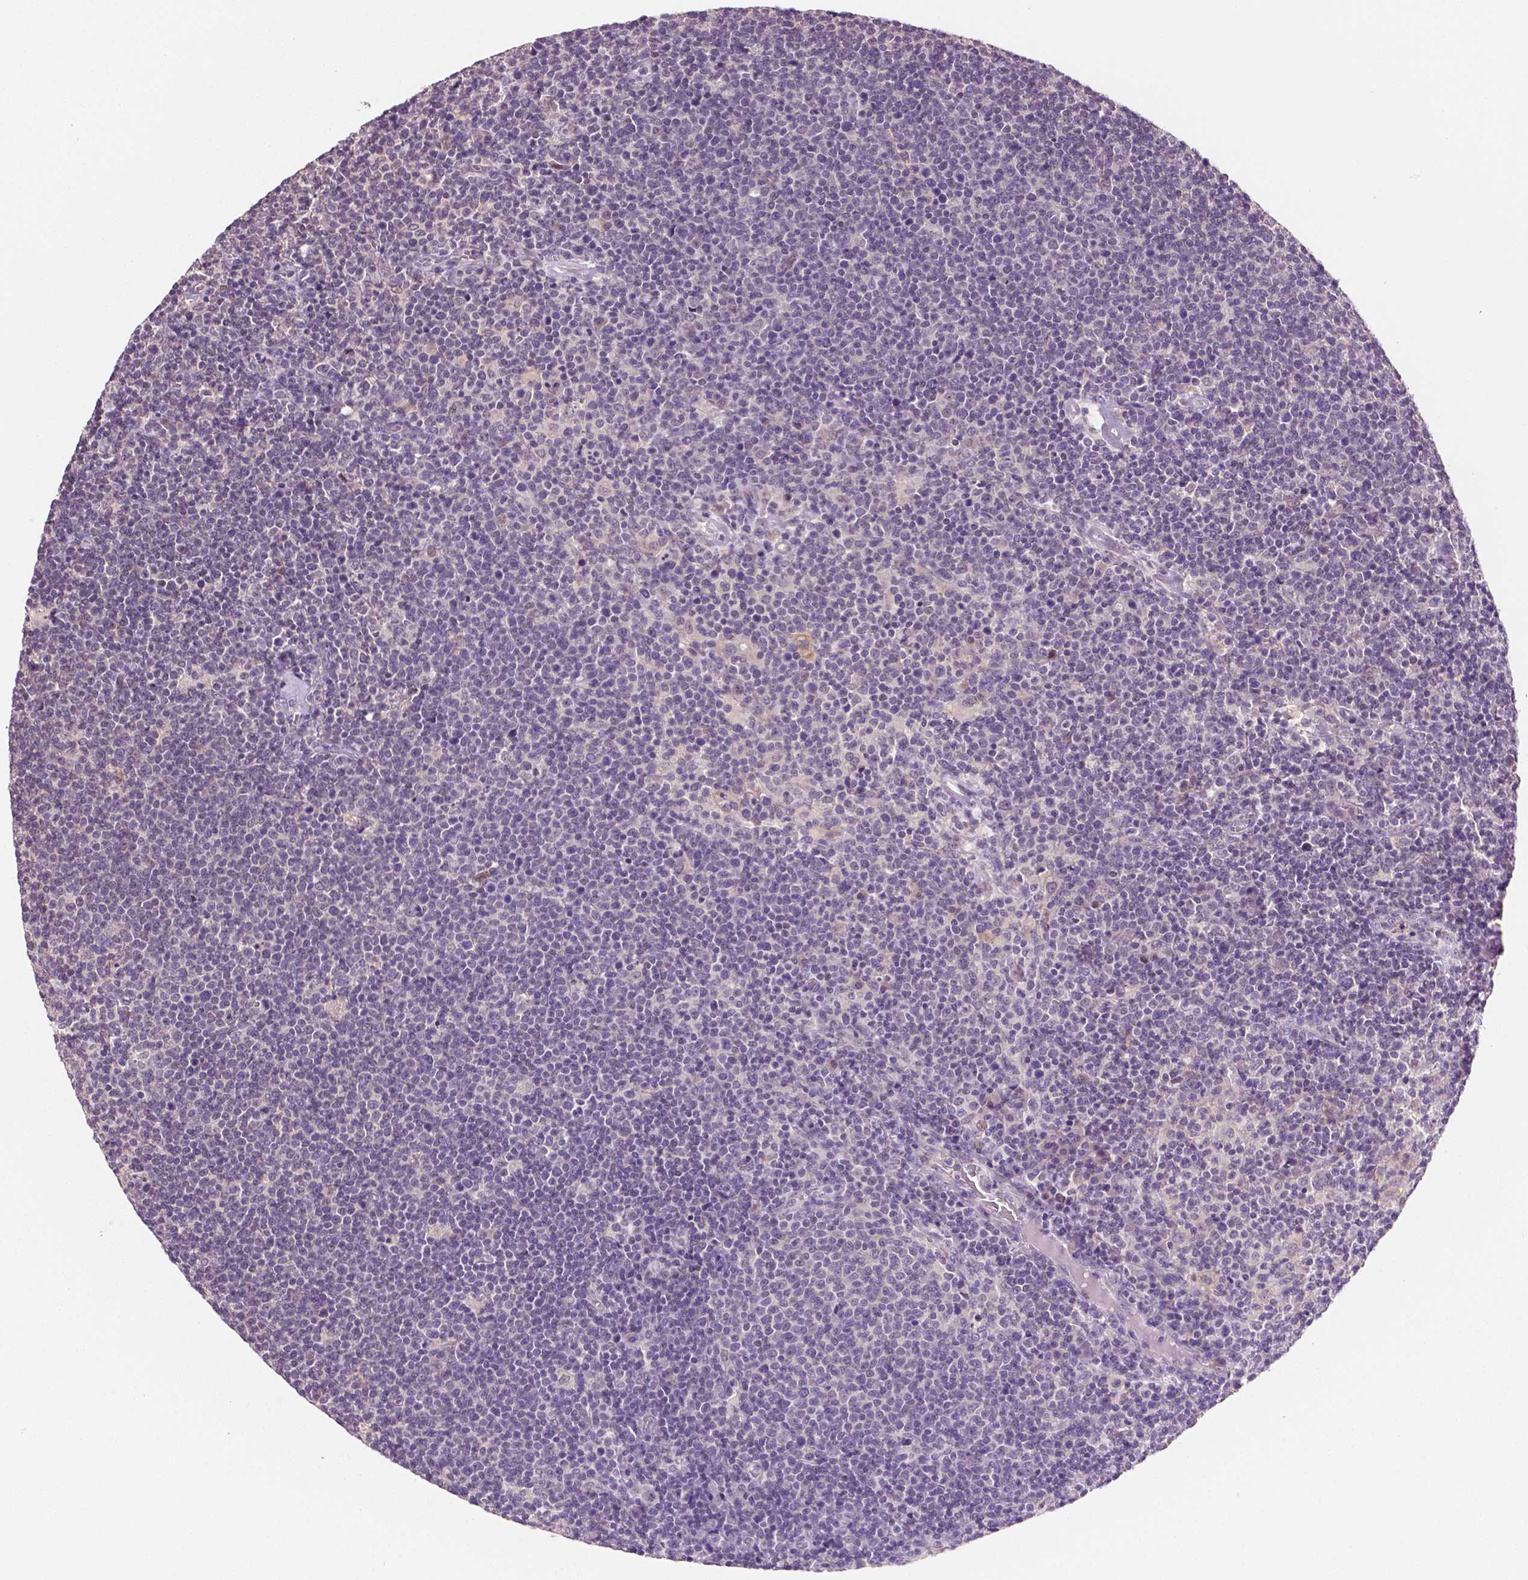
{"staining": {"intensity": "negative", "quantity": "none", "location": "none"}, "tissue": "lymphoma", "cell_type": "Tumor cells", "image_type": "cancer", "snomed": [{"axis": "morphology", "description": "Malignant lymphoma, non-Hodgkin's type, High grade"}, {"axis": "topography", "description": "Lymph node"}], "caption": "Photomicrograph shows no significant protein expression in tumor cells of malignant lymphoma, non-Hodgkin's type (high-grade). (DAB (3,3'-diaminobenzidine) immunohistochemistry, high magnification).", "gene": "MROH6", "patient": {"sex": "male", "age": 61}}